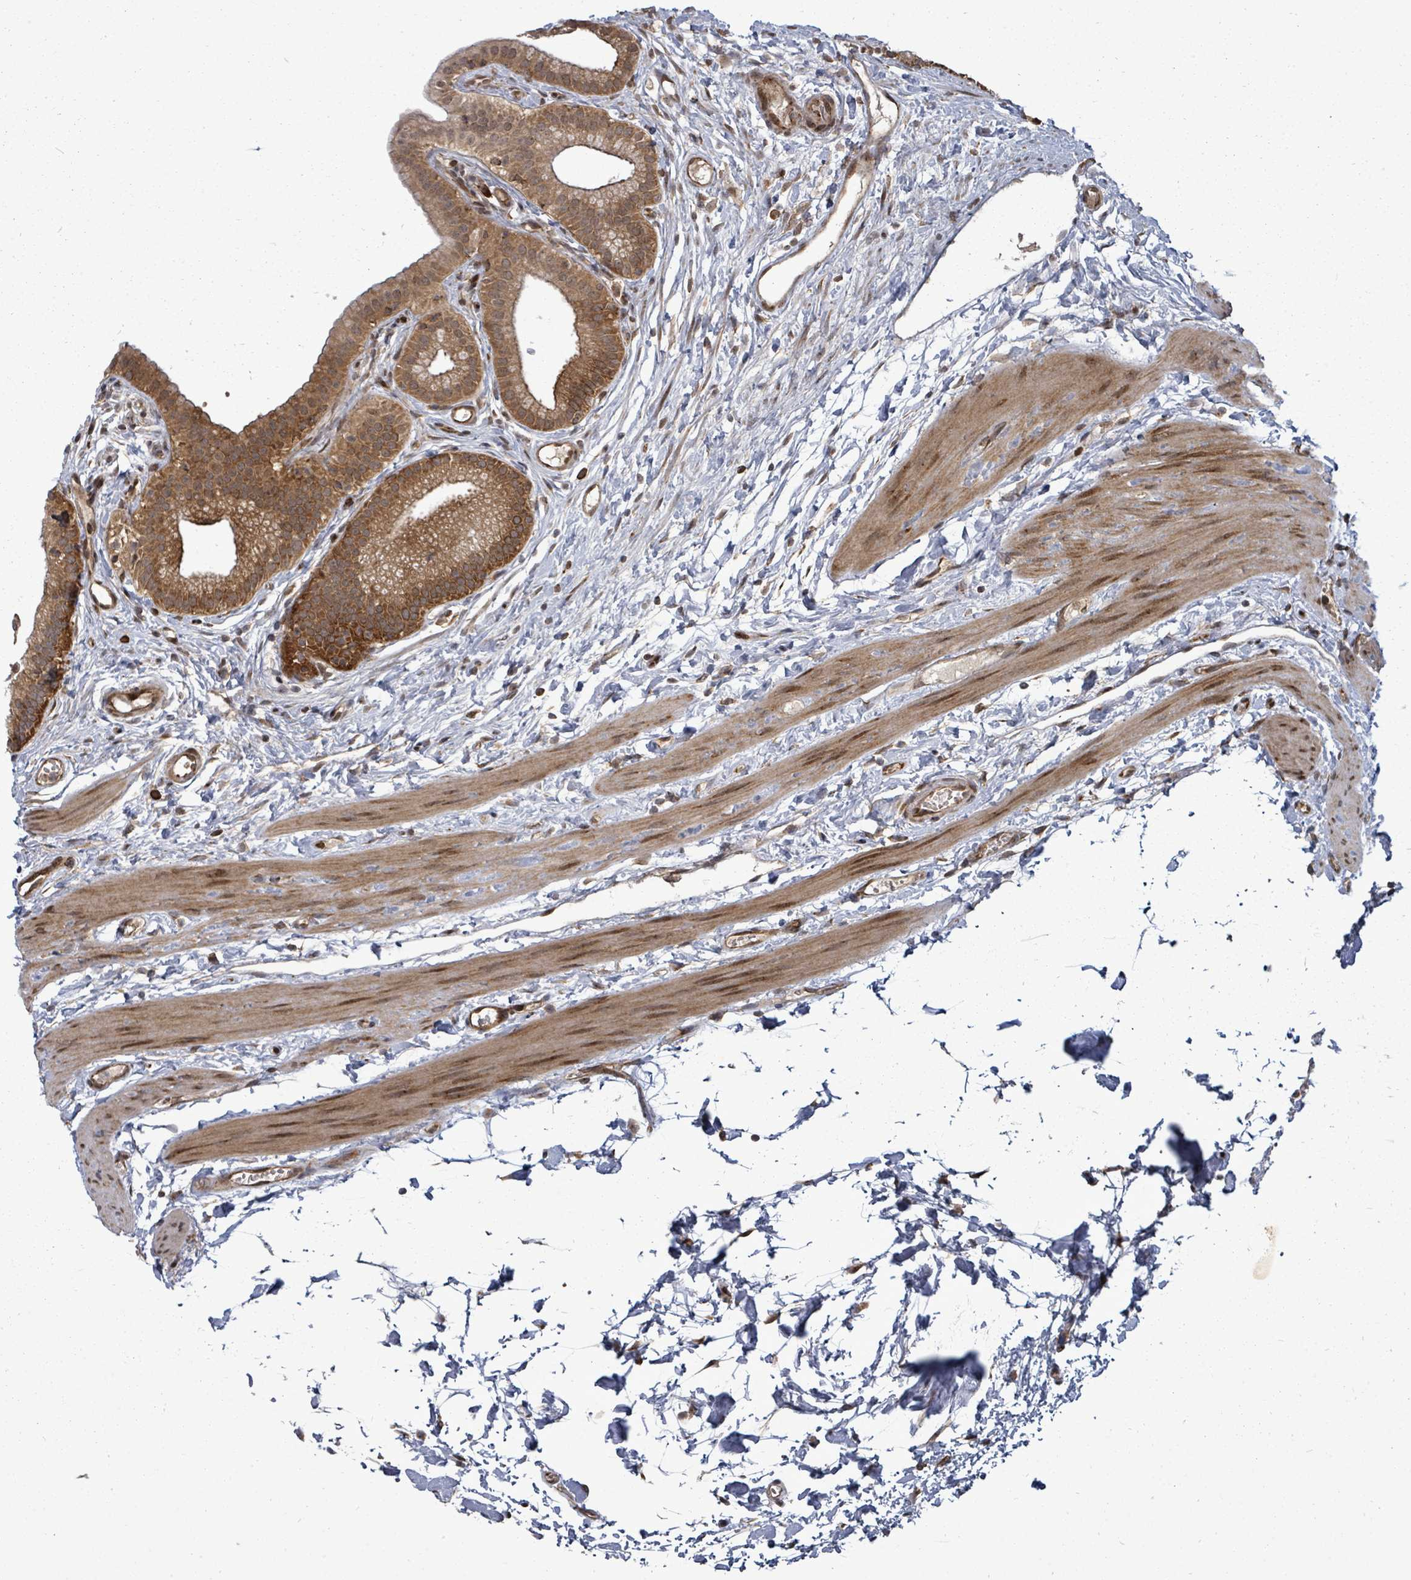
{"staining": {"intensity": "strong", "quantity": ">75%", "location": "cytoplasmic/membranous"}, "tissue": "gallbladder", "cell_type": "Glandular cells", "image_type": "normal", "snomed": [{"axis": "morphology", "description": "Normal tissue, NOS"}, {"axis": "topography", "description": "Gallbladder"}], "caption": "Protein expression analysis of normal human gallbladder reveals strong cytoplasmic/membranous positivity in approximately >75% of glandular cells.", "gene": "EIF3CL", "patient": {"sex": "female", "age": 54}}